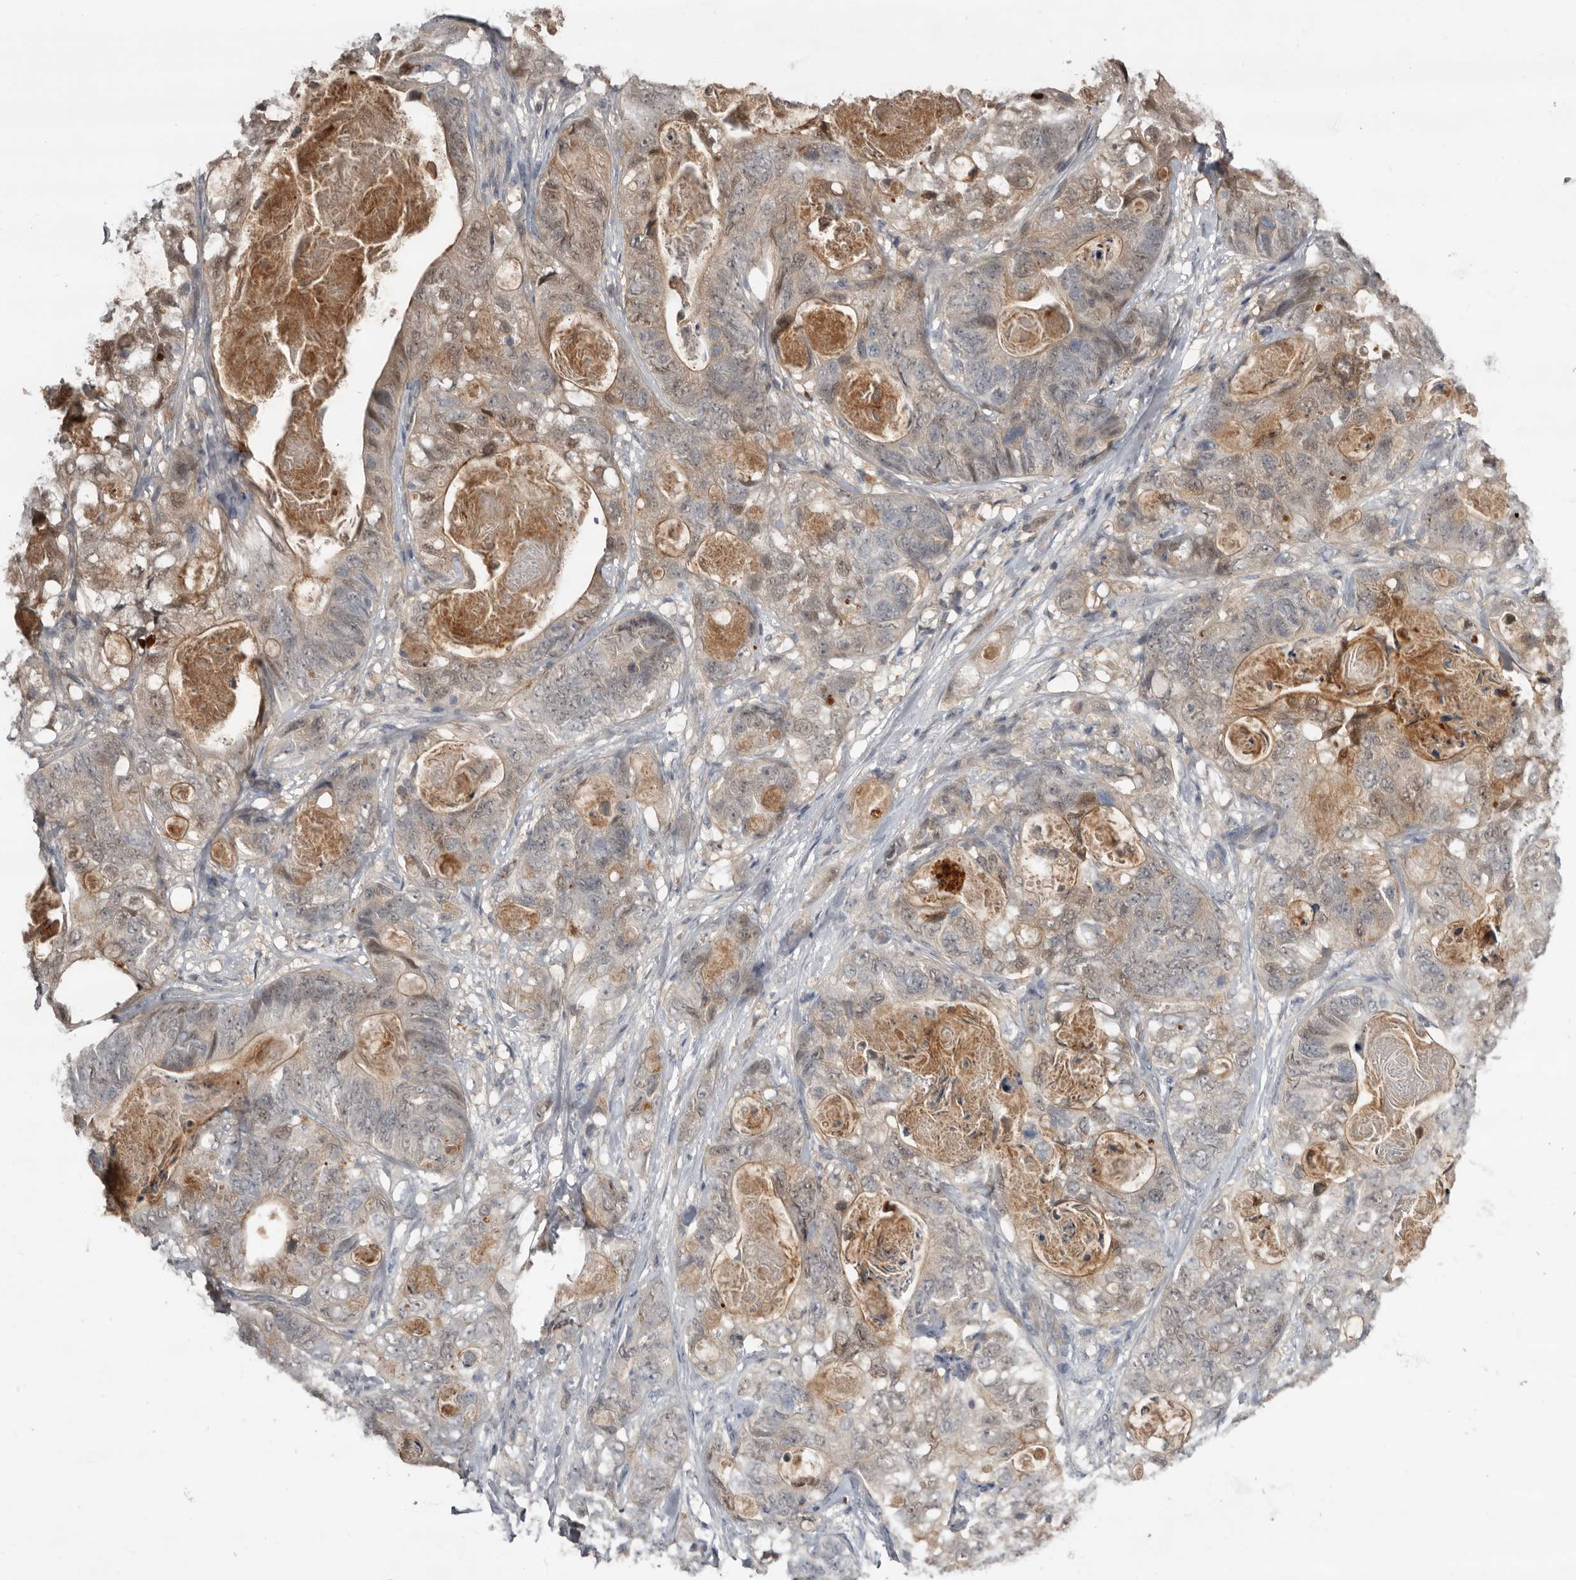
{"staining": {"intensity": "weak", "quantity": "25%-75%", "location": "cytoplasmic/membranous"}, "tissue": "stomach cancer", "cell_type": "Tumor cells", "image_type": "cancer", "snomed": [{"axis": "morphology", "description": "Normal tissue, NOS"}, {"axis": "morphology", "description": "Adenocarcinoma, NOS"}, {"axis": "topography", "description": "Stomach"}], "caption": "High-magnification brightfield microscopy of stomach cancer stained with DAB (brown) and counterstained with hematoxylin (blue). tumor cells exhibit weak cytoplasmic/membranous positivity is appreciated in approximately25%-75% of cells. The staining was performed using DAB, with brown indicating positive protein expression. Nuclei are stained blue with hematoxylin.", "gene": "RBKS", "patient": {"sex": "female", "age": 89}}